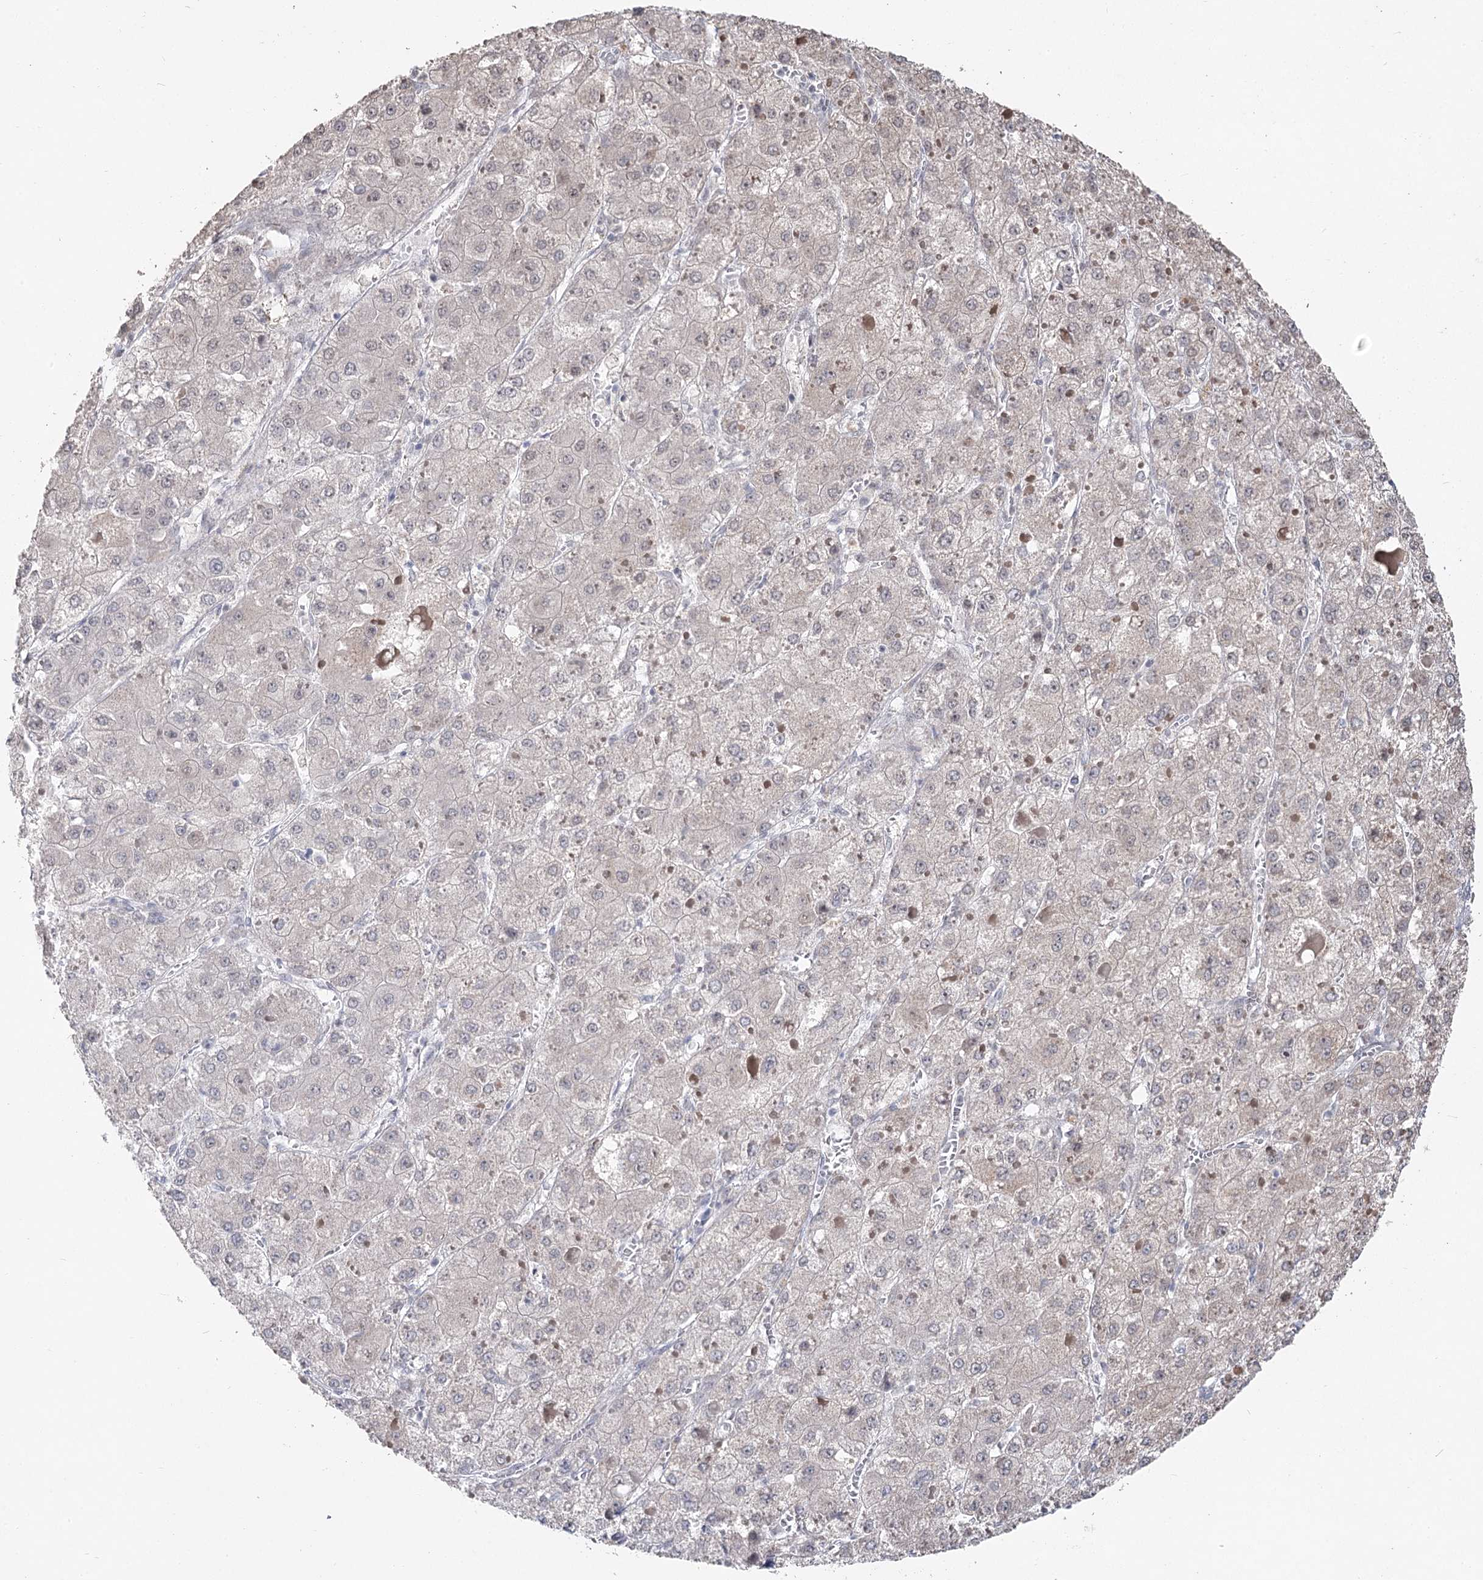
{"staining": {"intensity": "weak", "quantity": "<25%", "location": "nuclear"}, "tissue": "liver cancer", "cell_type": "Tumor cells", "image_type": "cancer", "snomed": [{"axis": "morphology", "description": "Carcinoma, Hepatocellular, NOS"}, {"axis": "topography", "description": "Liver"}], "caption": "A high-resolution histopathology image shows IHC staining of liver cancer (hepatocellular carcinoma), which shows no significant expression in tumor cells.", "gene": "RUFY4", "patient": {"sex": "female", "age": 73}}